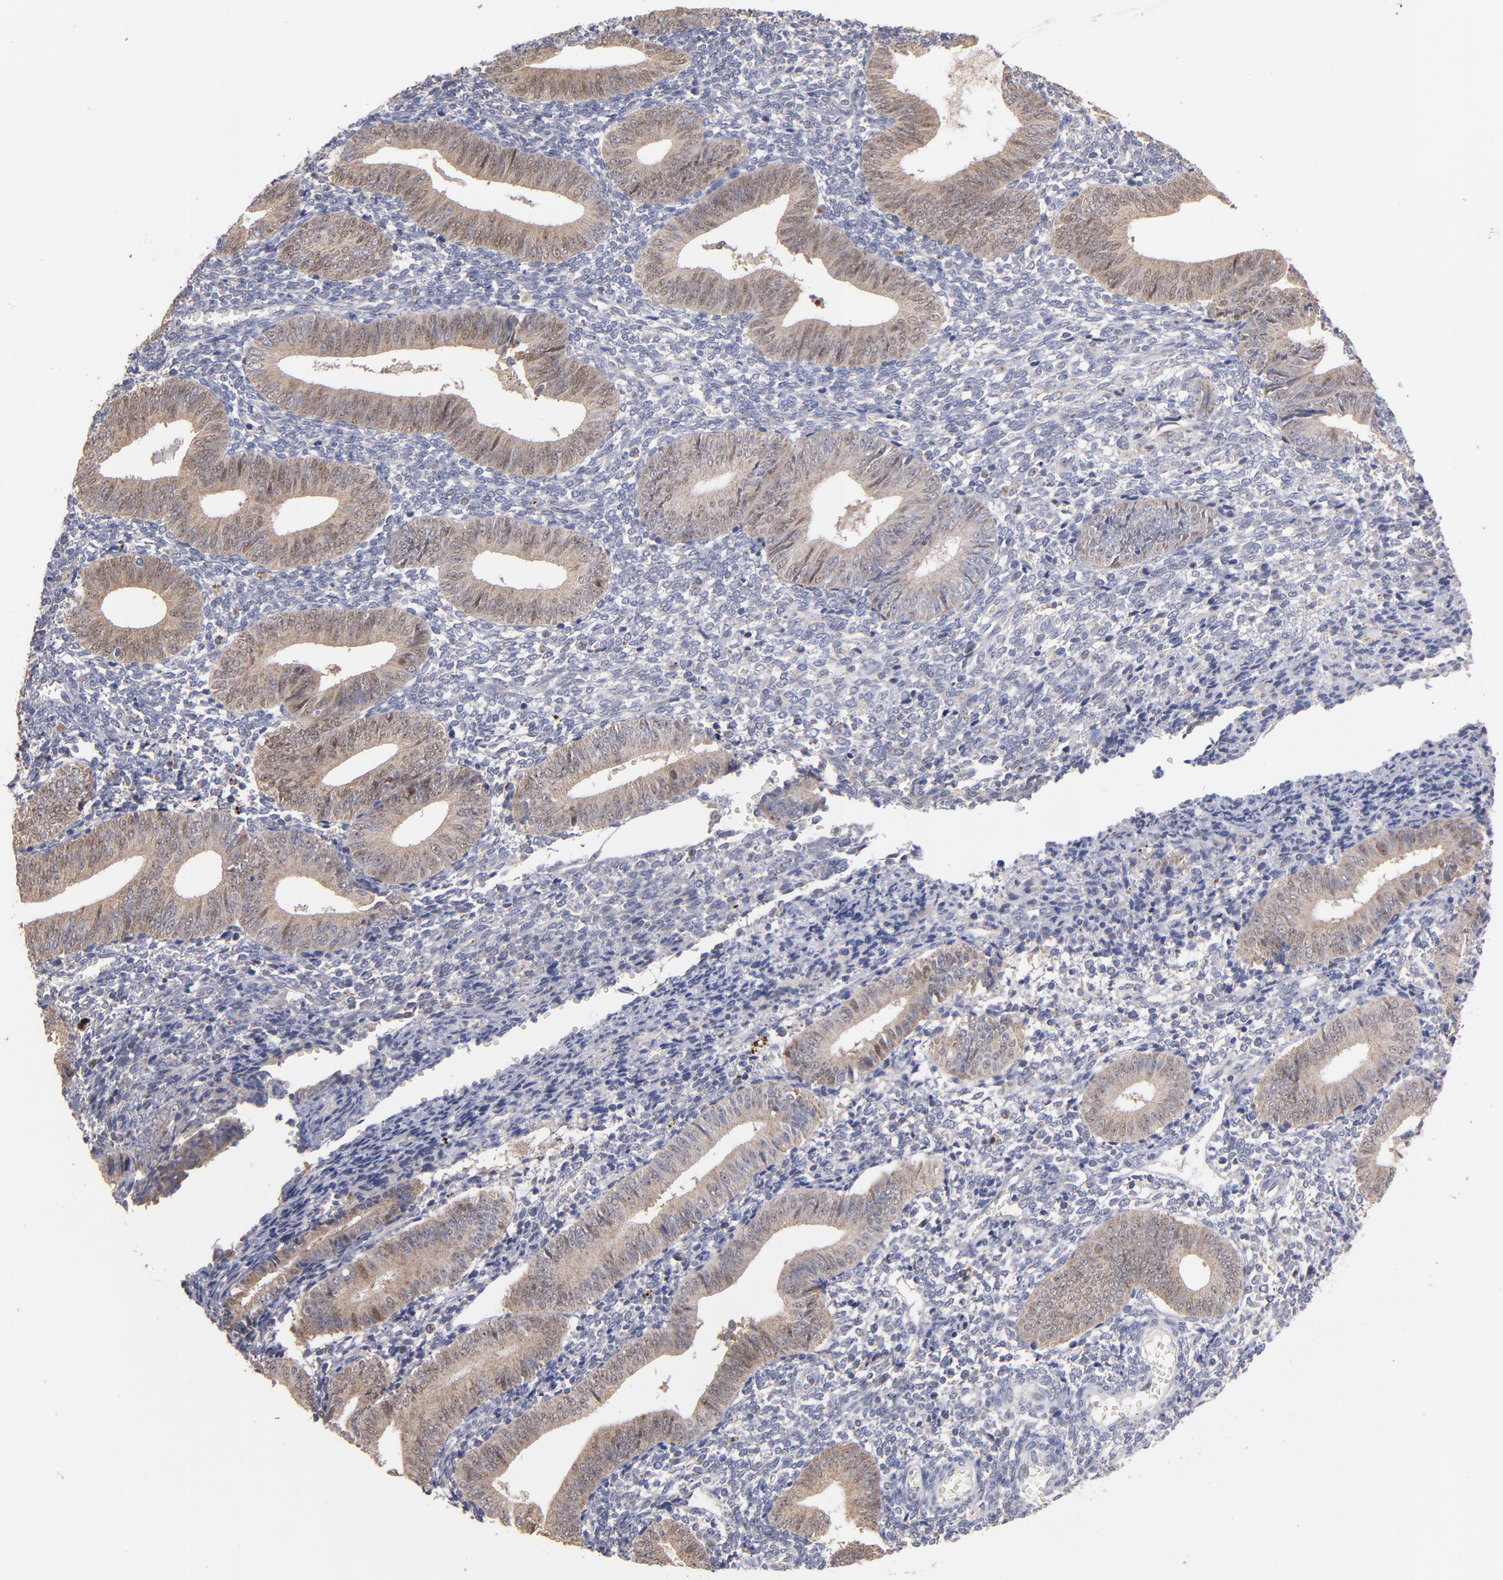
{"staining": {"intensity": "weak", "quantity": "<25%", "location": "cytoplasmic/membranous"}, "tissue": "endometrium", "cell_type": "Cells in endometrial stroma", "image_type": "normal", "snomed": [{"axis": "morphology", "description": "Normal tissue, NOS"}, {"axis": "topography", "description": "Uterus"}, {"axis": "topography", "description": "Endometrium"}], "caption": "The IHC micrograph has no significant staining in cells in endometrial stroma of endometrium. (DAB (3,3'-diaminobenzidine) immunohistochemistry (IHC) with hematoxylin counter stain).", "gene": "DIABLO", "patient": {"sex": "female", "age": 33}}